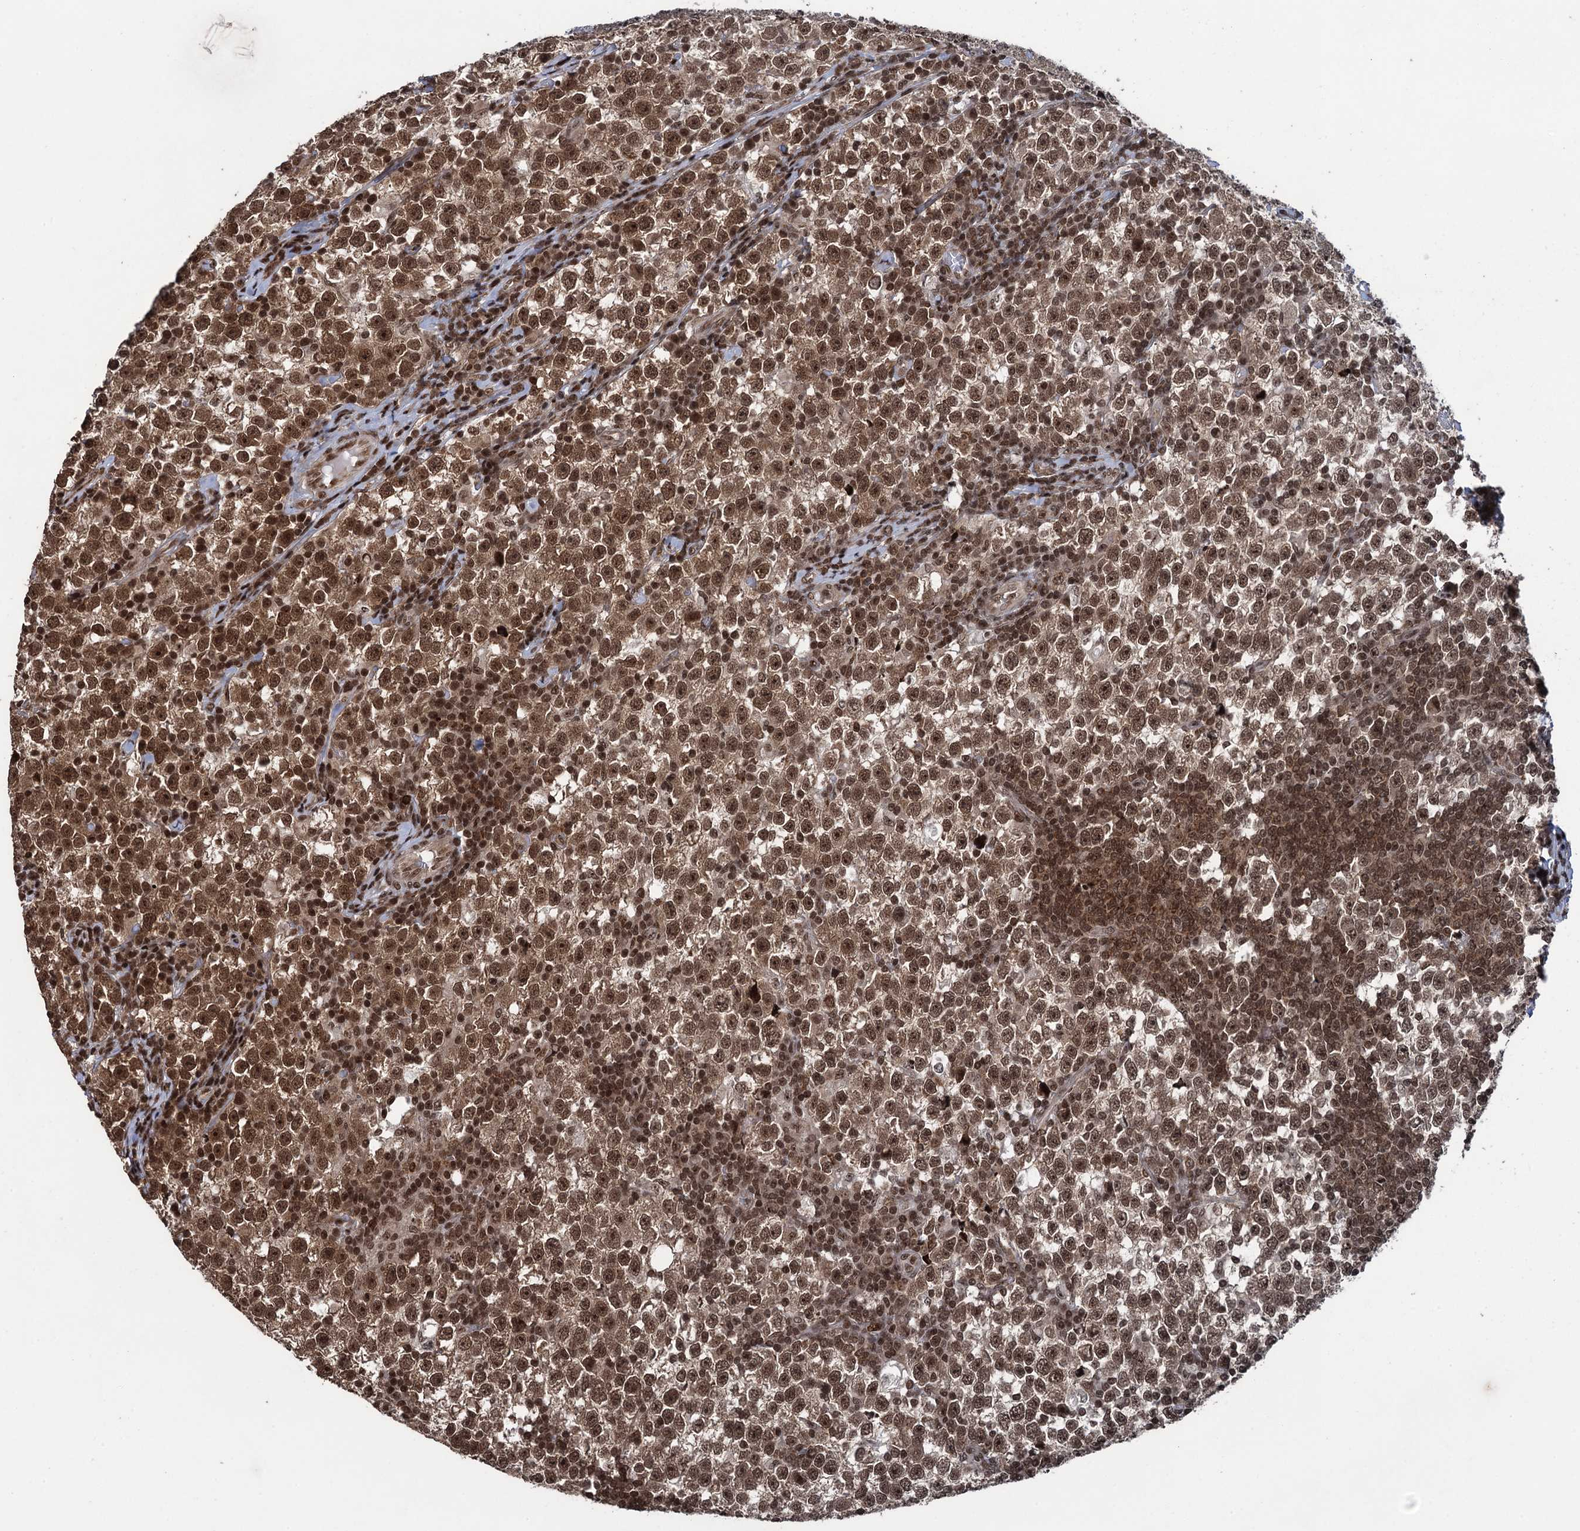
{"staining": {"intensity": "strong", "quantity": ">75%", "location": "nuclear"}, "tissue": "testis cancer", "cell_type": "Tumor cells", "image_type": "cancer", "snomed": [{"axis": "morphology", "description": "Normal tissue, NOS"}, {"axis": "morphology", "description": "Seminoma, NOS"}, {"axis": "topography", "description": "Testis"}], "caption": "A brown stain shows strong nuclear expression of a protein in testis cancer (seminoma) tumor cells.", "gene": "ZNF169", "patient": {"sex": "male", "age": 43}}